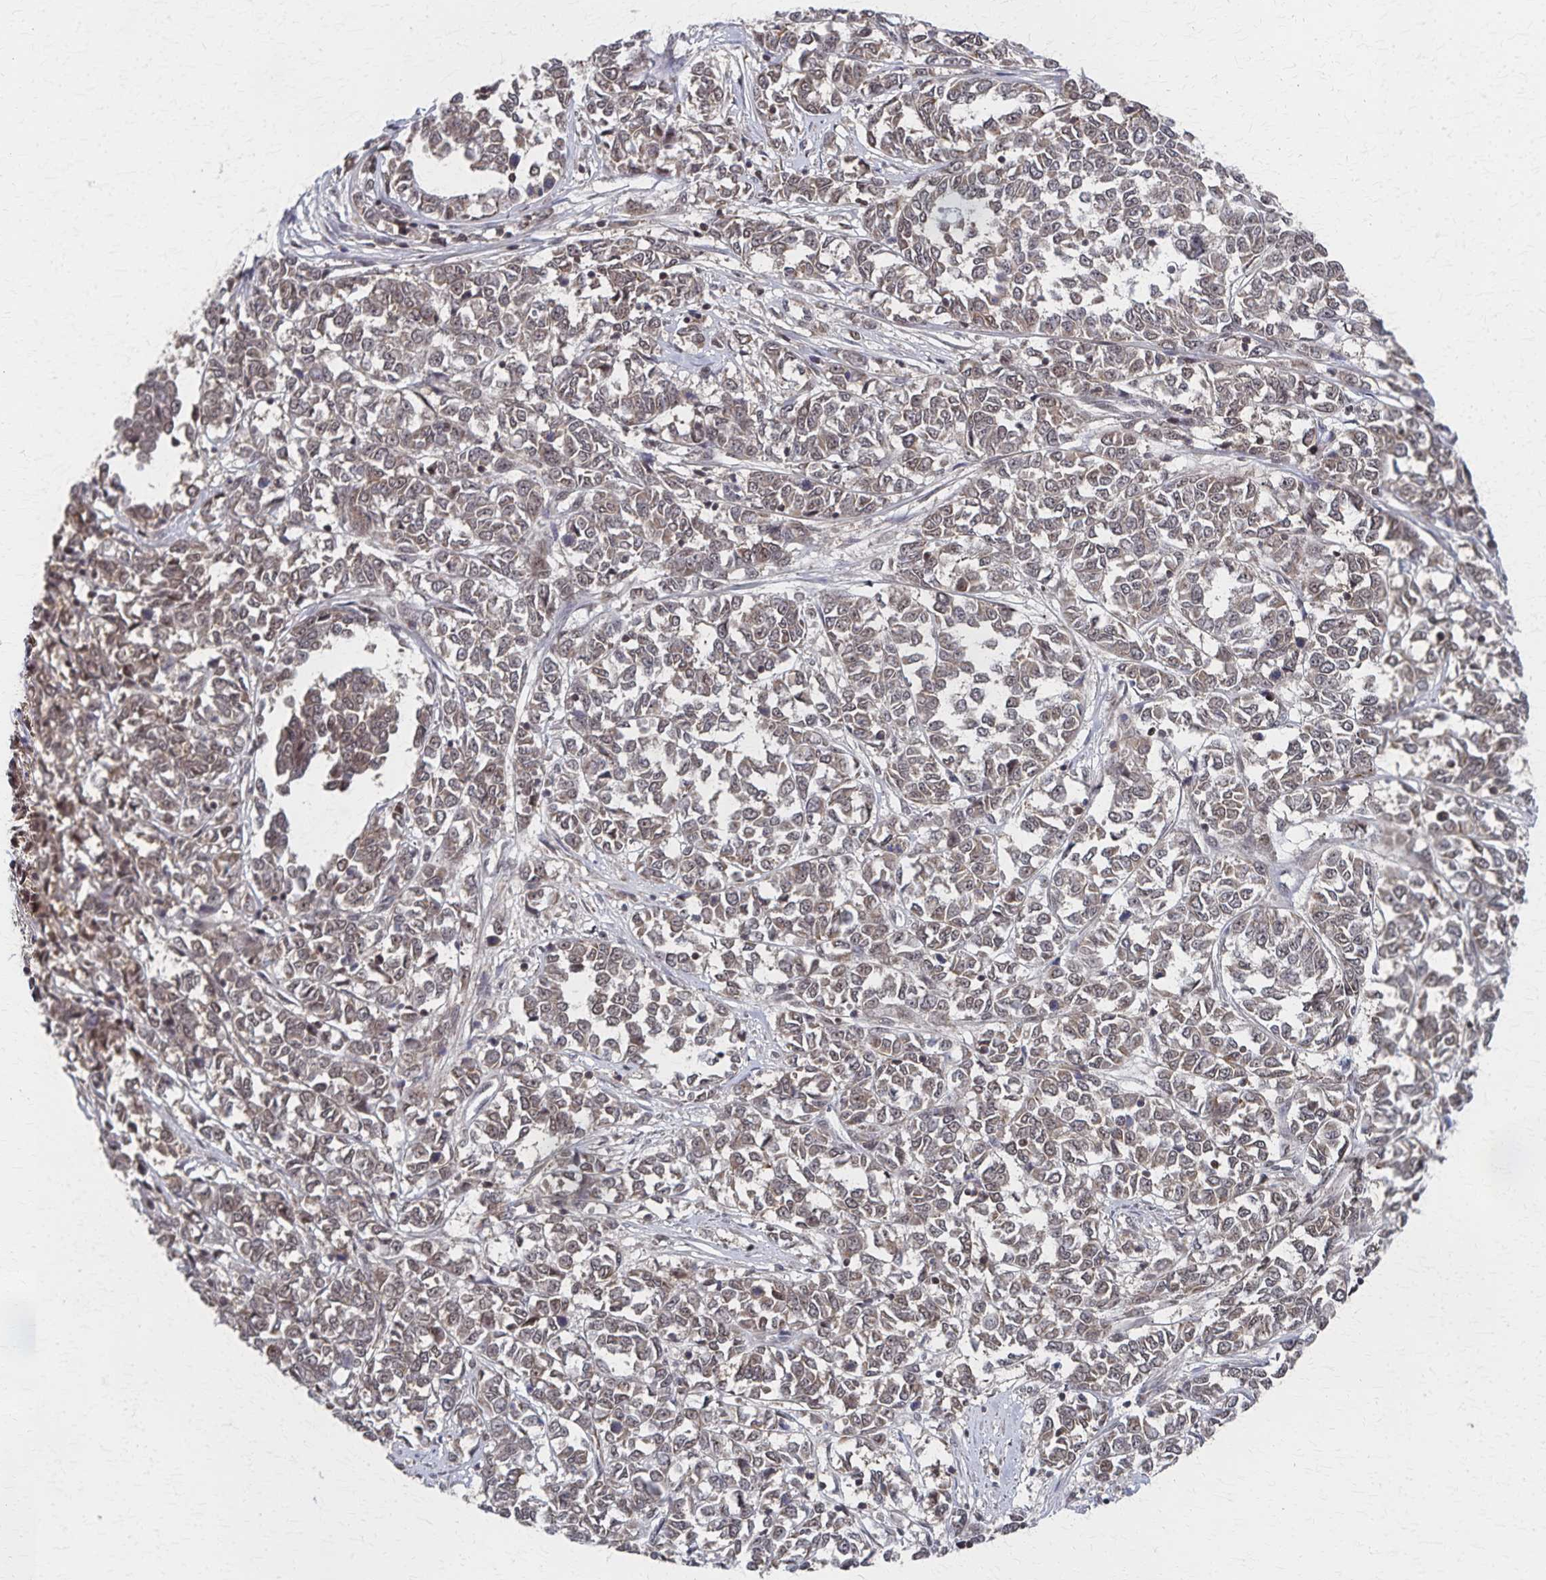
{"staining": {"intensity": "weak", "quantity": "25%-75%", "location": "nuclear"}, "tissue": "melanoma", "cell_type": "Tumor cells", "image_type": "cancer", "snomed": [{"axis": "morphology", "description": "Malignant melanoma, NOS"}, {"axis": "topography", "description": "Skin"}], "caption": "A brown stain labels weak nuclear positivity of a protein in malignant melanoma tumor cells.", "gene": "GTF2B", "patient": {"sex": "female", "age": 72}}